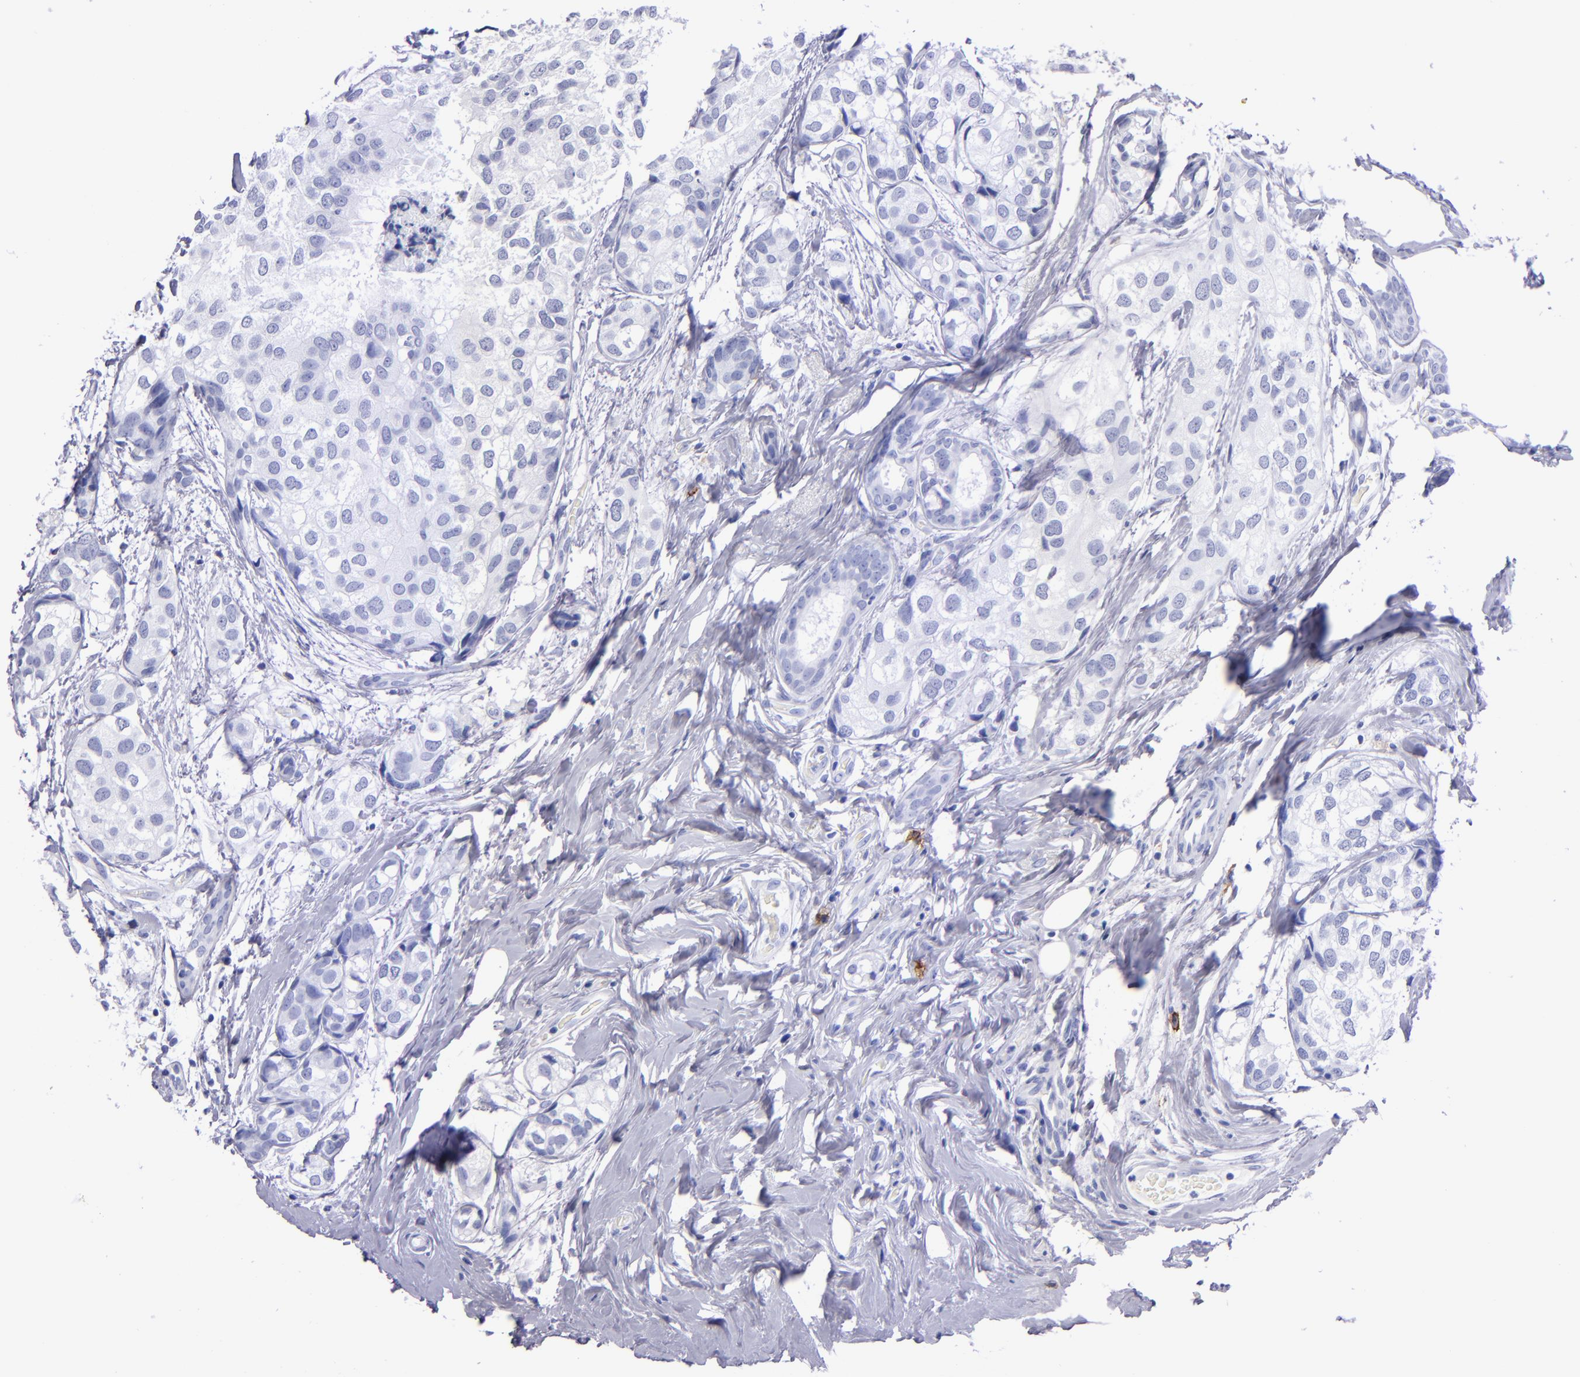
{"staining": {"intensity": "negative", "quantity": "none", "location": "none"}, "tissue": "breast cancer", "cell_type": "Tumor cells", "image_type": "cancer", "snomed": [{"axis": "morphology", "description": "Duct carcinoma"}, {"axis": "topography", "description": "Breast"}], "caption": "The micrograph demonstrates no staining of tumor cells in breast infiltrating ductal carcinoma.", "gene": "CD38", "patient": {"sex": "female", "age": 68}}